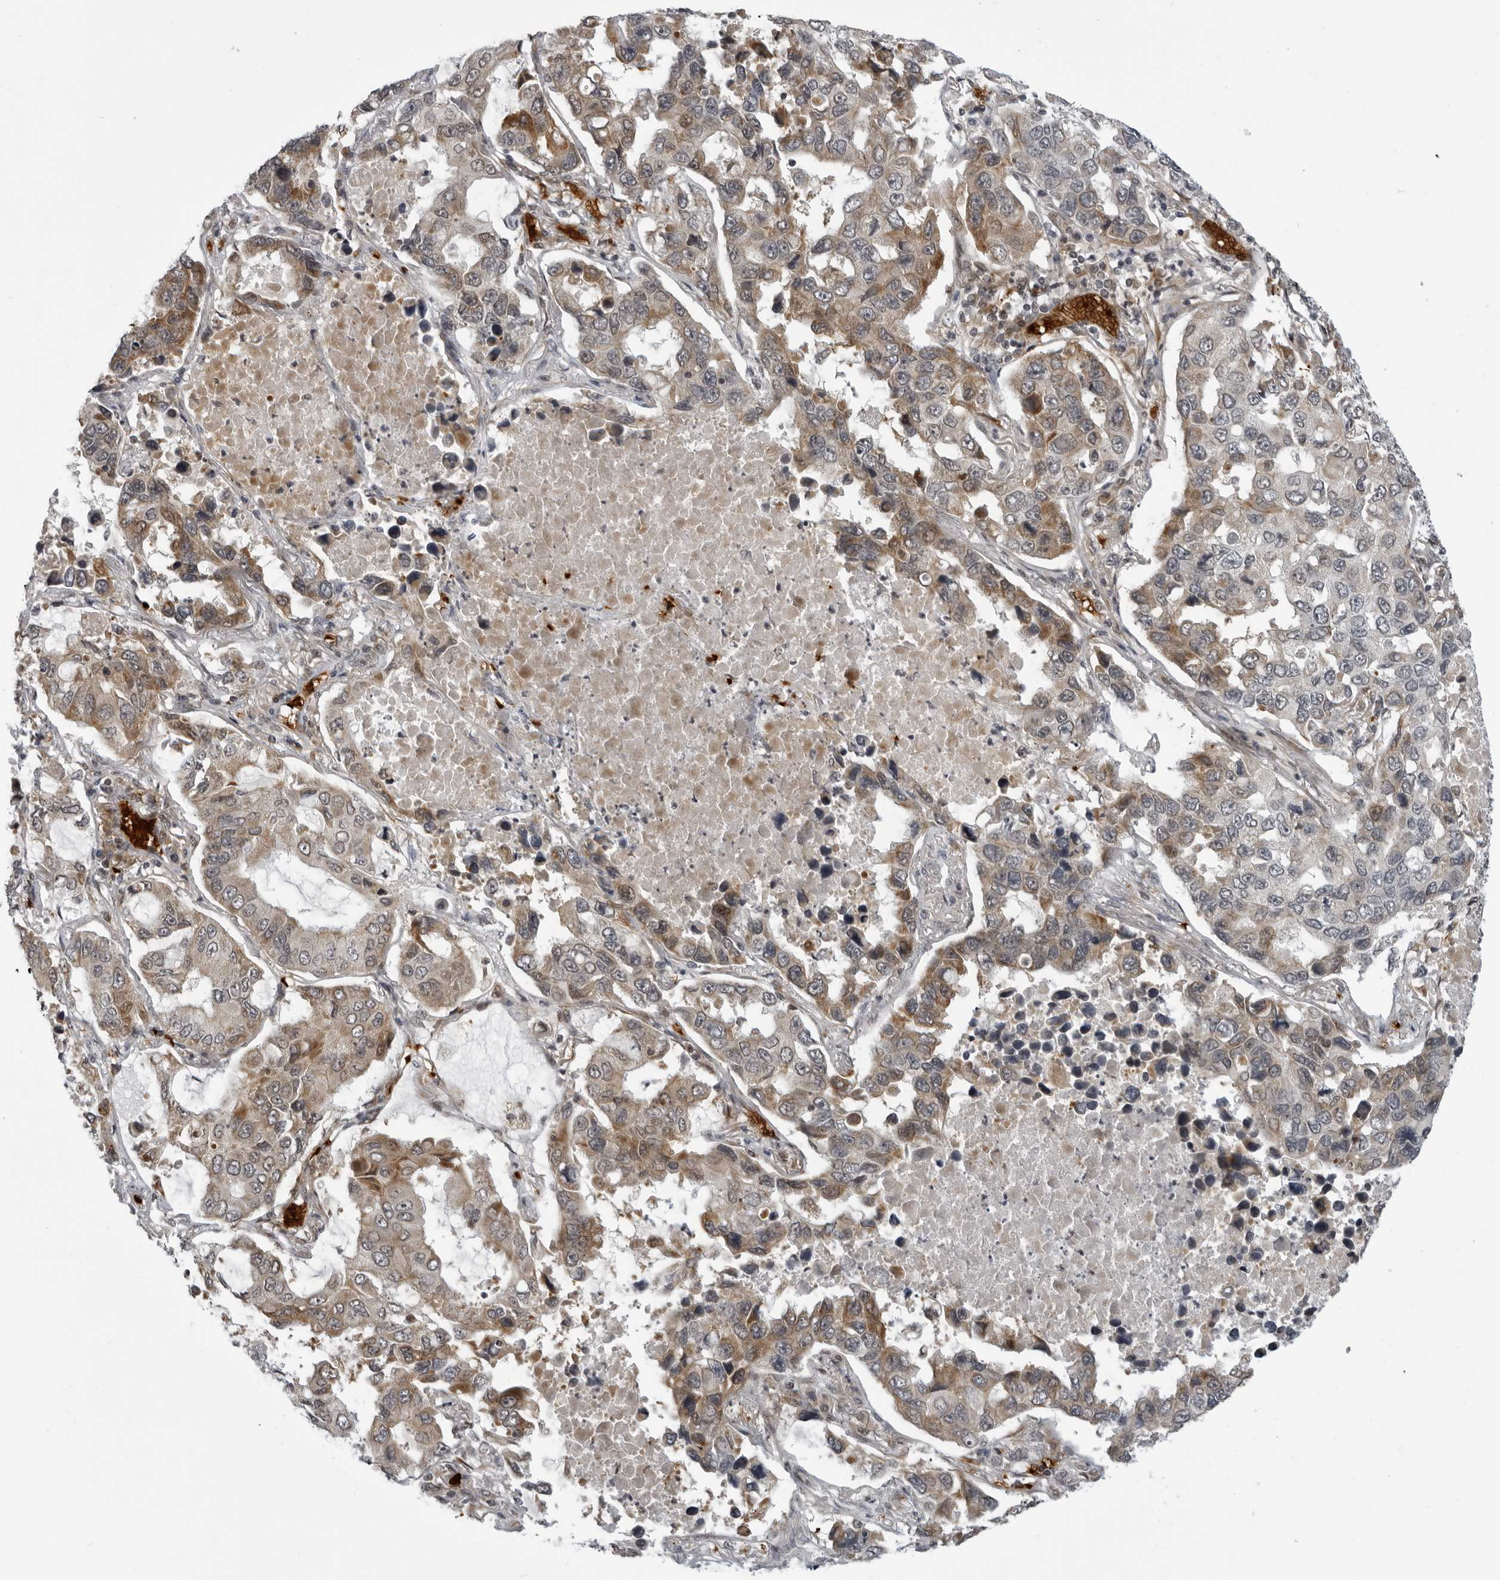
{"staining": {"intensity": "moderate", "quantity": ">75%", "location": "cytoplasmic/membranous"}, "tissue": "lung cancer", "cell_type": "Tumor cells", "image_type": "cancer", "snomed": [{"axis": "morphology", "description": "Adenocarcinoma, NOS"}, {"axis": "topography", "description": "Lung"}], "caption": "Immunohistochemistry image of neoplastic tissue: lung cancer (adenocarcinoma) stained using immunohistochemistry (IHC) shows medium levels of moderate protein expression localized specifically in the cytoplasmic/membranous of tumor cells, appearing as a cytoplasmic/membranous brown color.", "gene": "THOP1", "patient": {"sex": "male", "age": 64}}